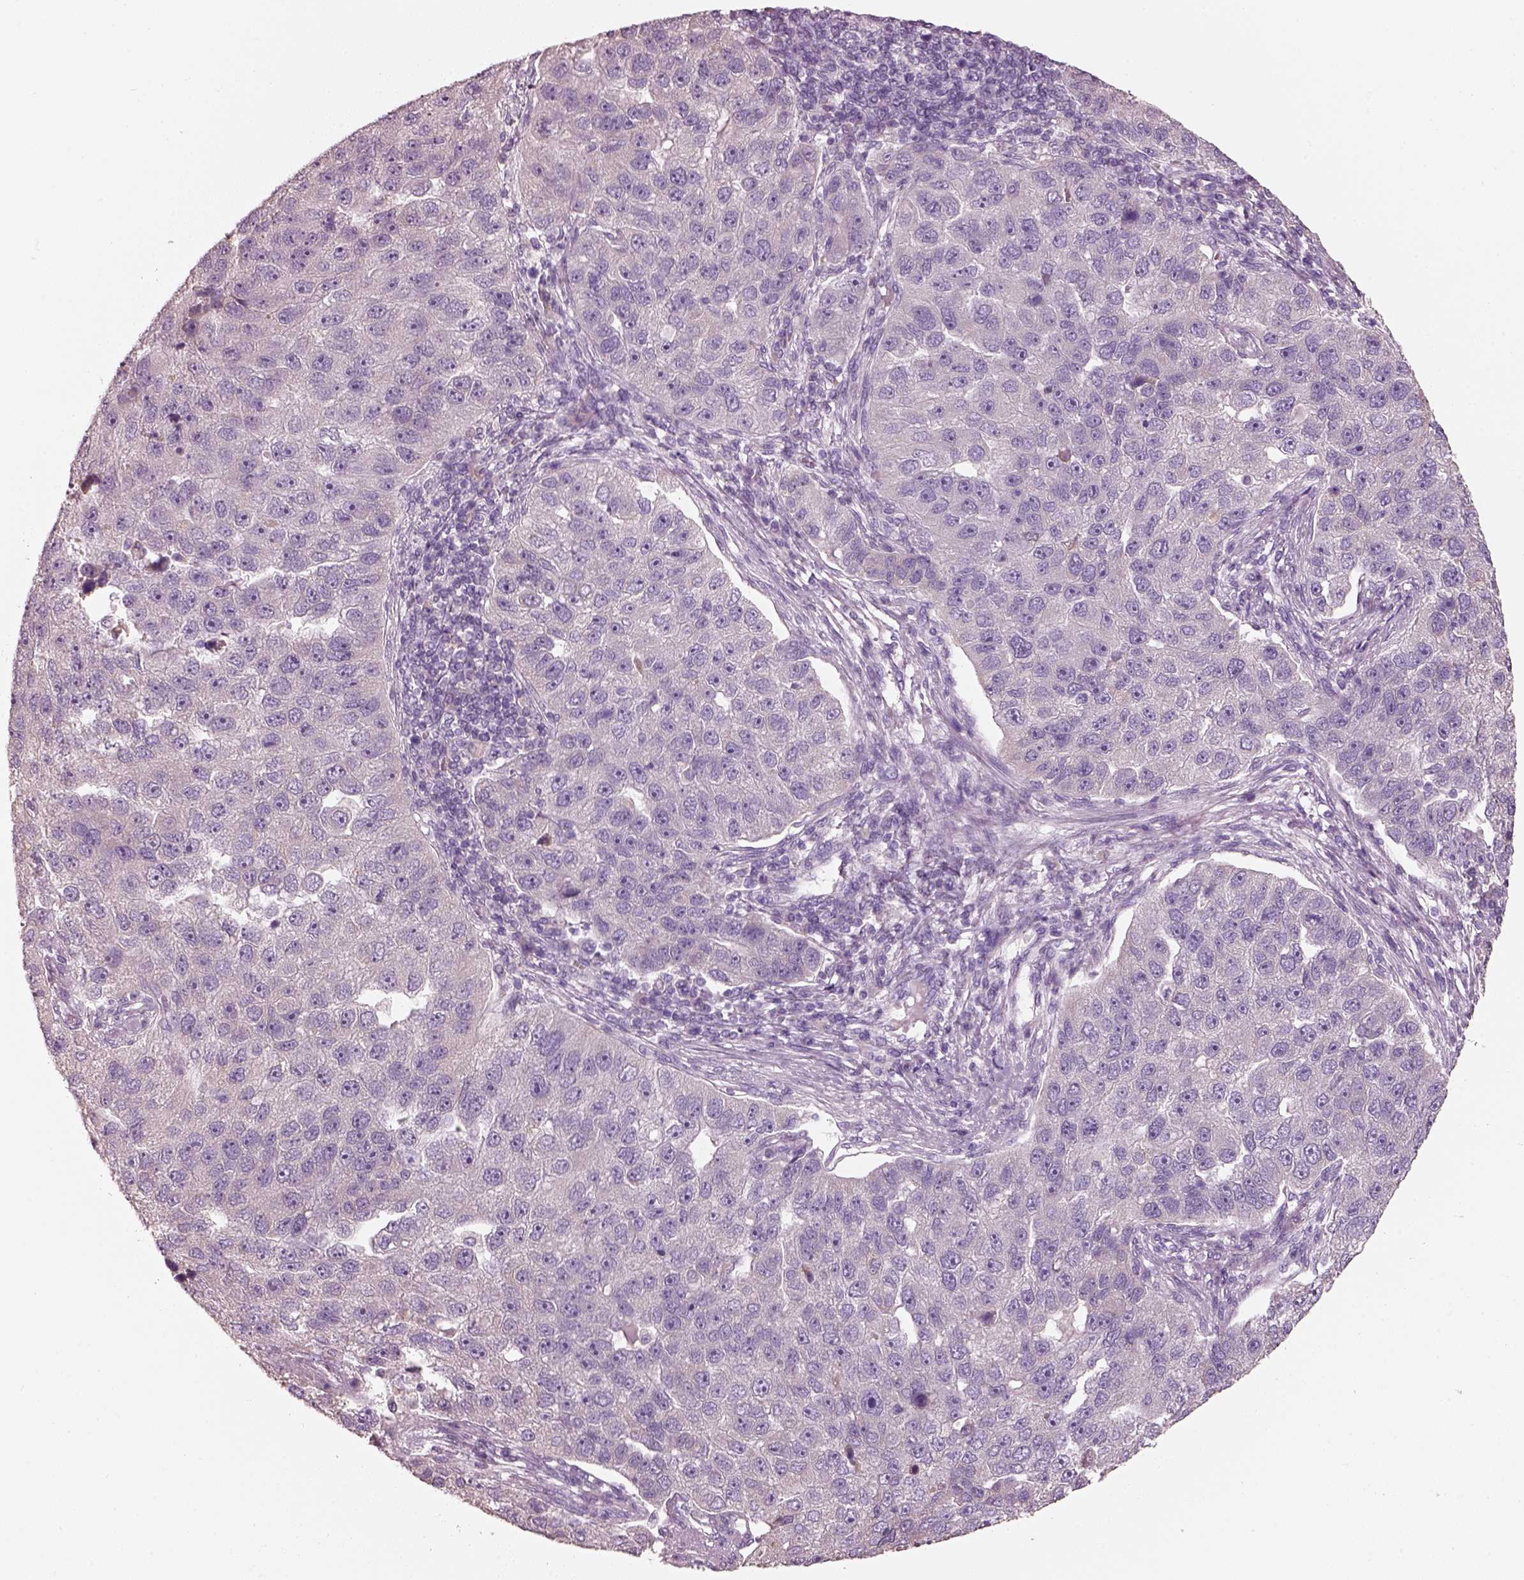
{"staining": {"intensity": "negative", "quantity": "none", "location": "none"}, "tissue": "pancreatic cancer", "cell_type": "Tumor cells", "image_type": "cancer", "snomed": [{"axis": "morphology", "description": "Adenocarcinoma, NOS"}, {"axis": "topography", "description": "Pancreas"}], "caption": "An image of human pancreatic adenocarcinoma is negative for staining in tumor cells.", "gene": "PNOC", "patient": {"sex": "female", "age": 61}}